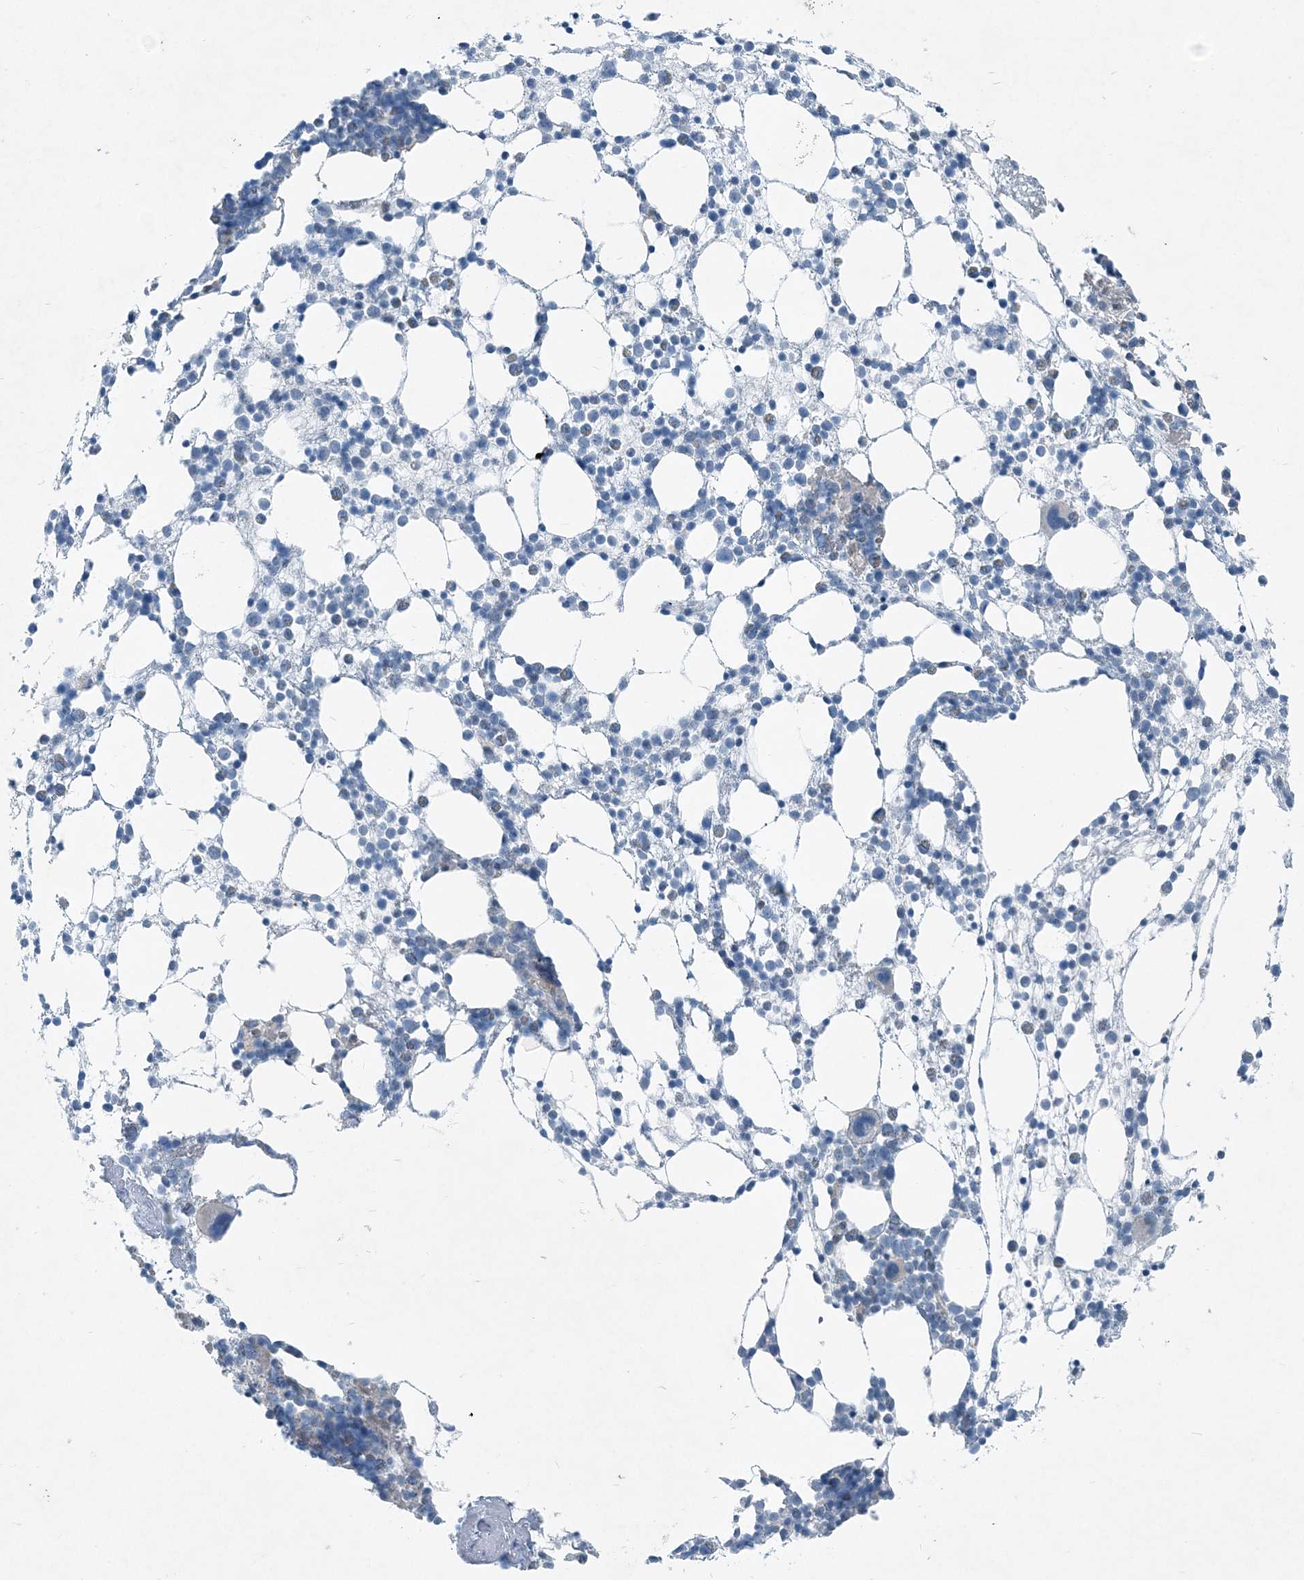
{"staining": {"intensity": "negative", "quantity": "none", "location": "none"}, "tissue": "bone marrow", "cell_type": "Hematopoietic cells", "image_type": "normal", "snomed": [{"axis": "morphology", "description": "Normal tissue, NOS"}, {"axis": "topography", "description": "Bone marrow"}], "caption": "This is an immunohistochemistry image of normal human bone marrow. There is no expression in hematopoietic cells.", "gene": "ARMH1", "patient": {"sex": "female", "age": 57}}